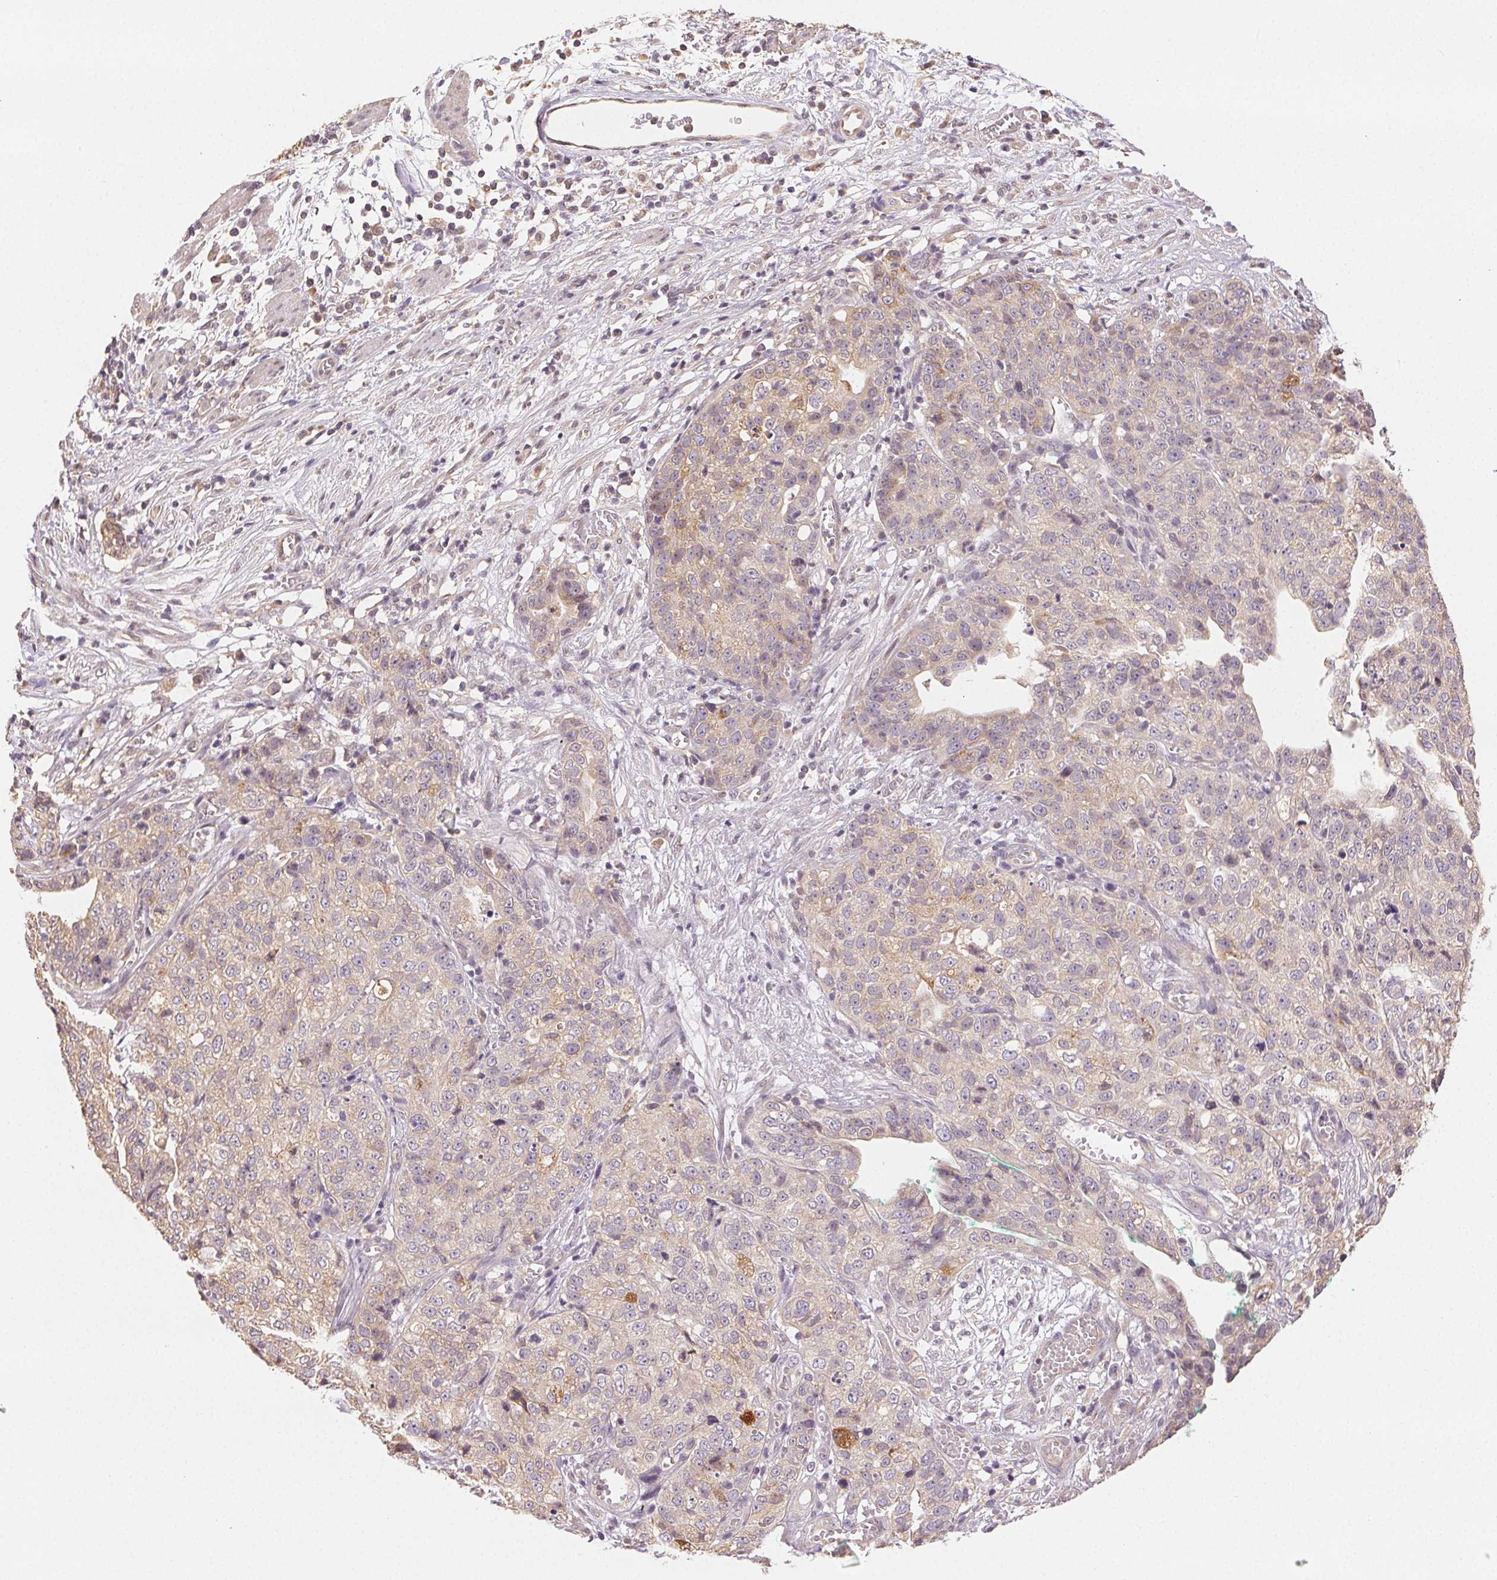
{"staining": {"intensity": "negative", "quantity": "none", "location": "none"}, "tissue": "stomach cancer", "cell_type": "Tumor cells", "image_type": "cancer", "snomed": [{"axis": "morphology", "description": "Adenocarcinoma, NOS"}, {"axis": "topography", "description": "Stomach, upper"}], "caption": "Tumor cells show no significant positivity in stomach adenocarcinoma. The staining was performed using DAB to visualize the protein expression in brown, while the nuclei were stained in blue with hematoxylin (Magnification: 20x).", "gene": "SEZ6L2", "patient": {"sex": "female", "age": 67}}